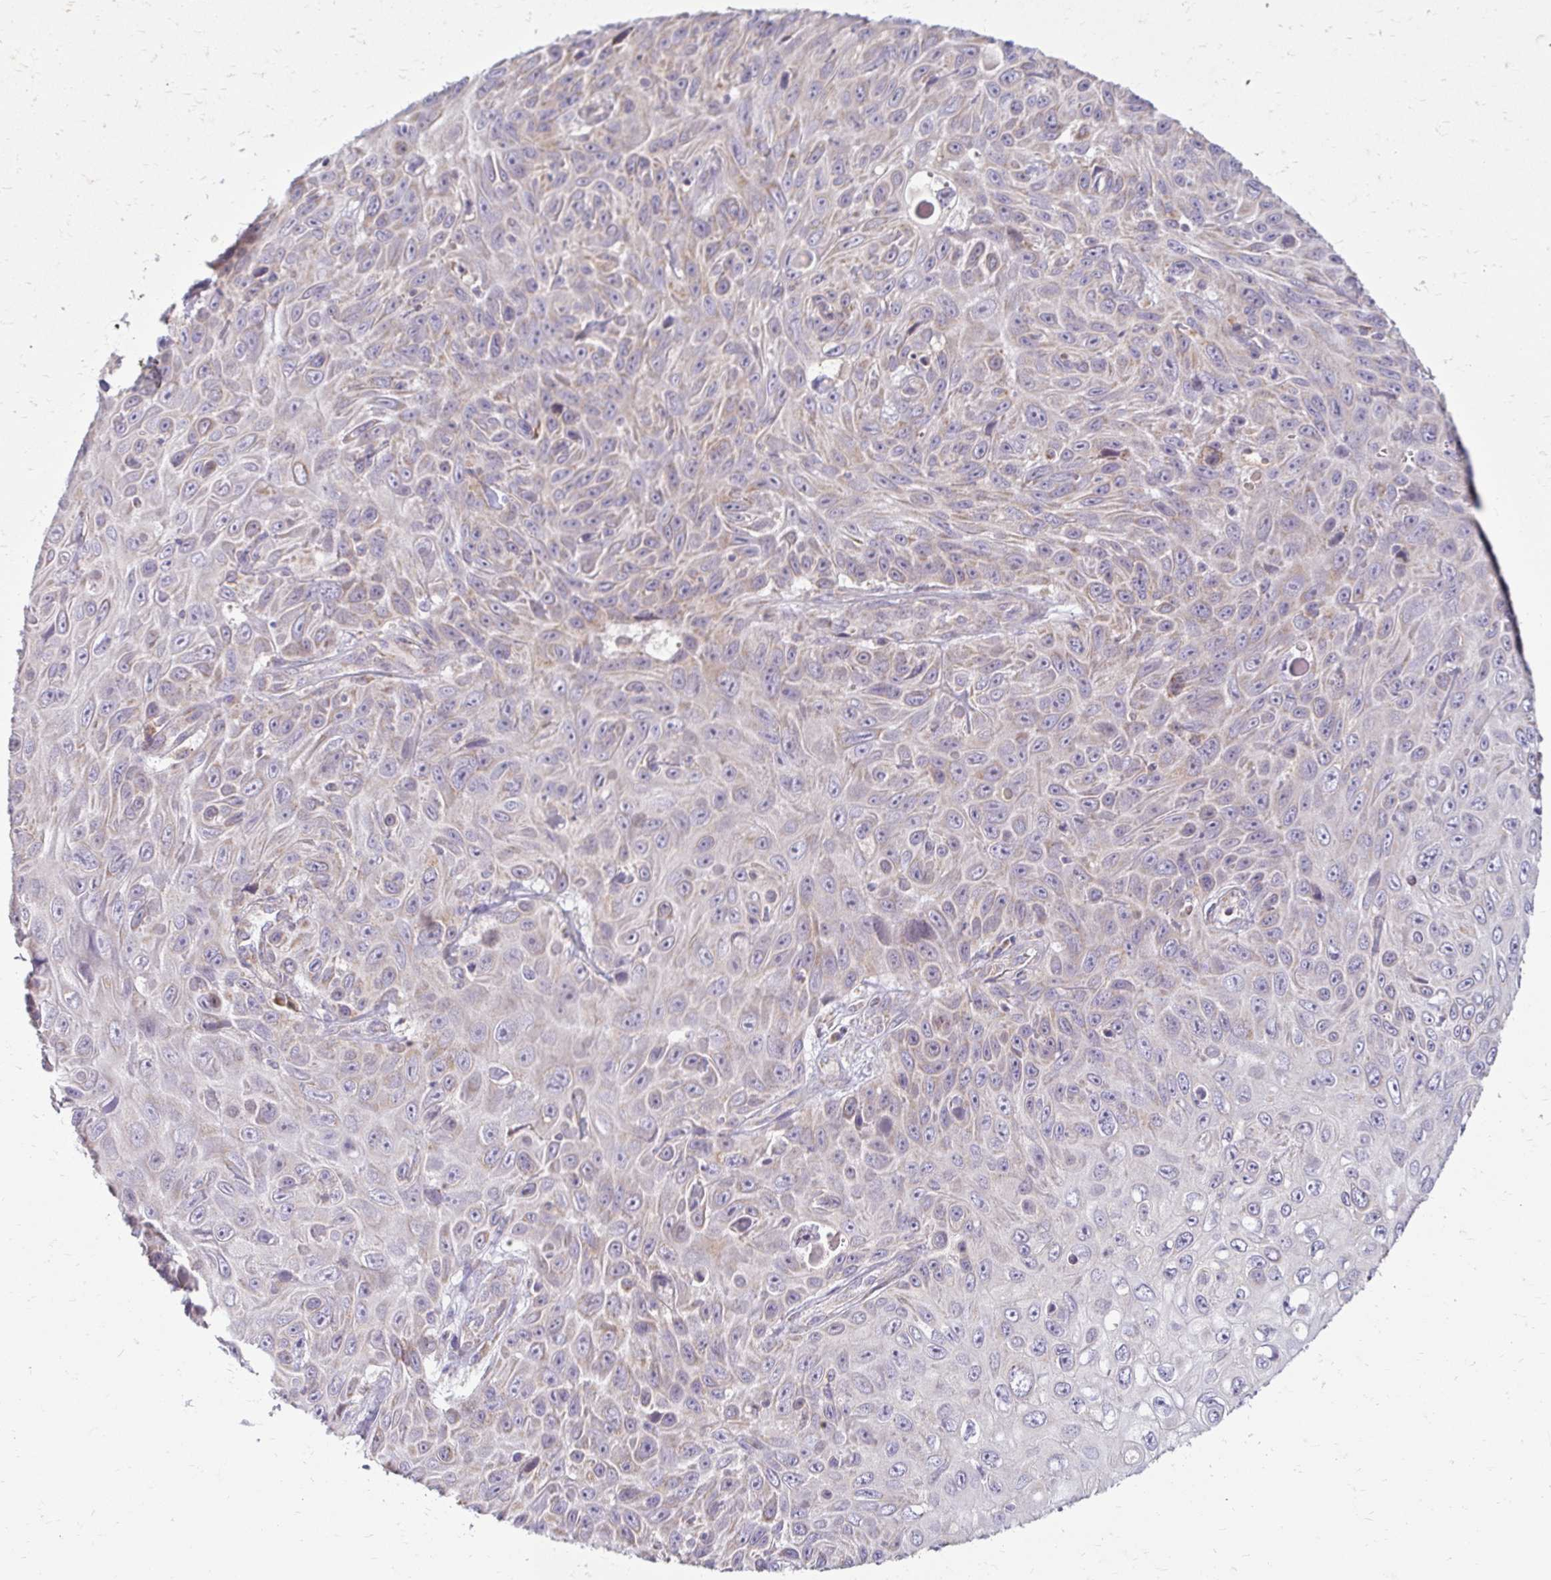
{"staining": {"intensity": "negative", "quantity": "none", "location": "none"}, "tissue": "skin cancer", "cell_type": "Tumor cells", "image_type": "cancer", "snomed": [{"axis": "morphology", "description": "Squamous cell carcinoma, NOS"}, {"axis": "topography", "description": "Skin"}], "caption": "This is a photomicrograph of IHC staining of skin squamous cell carcinoma, which shows no staining in tumor cells.", "gene": "SKP2", "patient": {"sex": "male", "age": 82}}